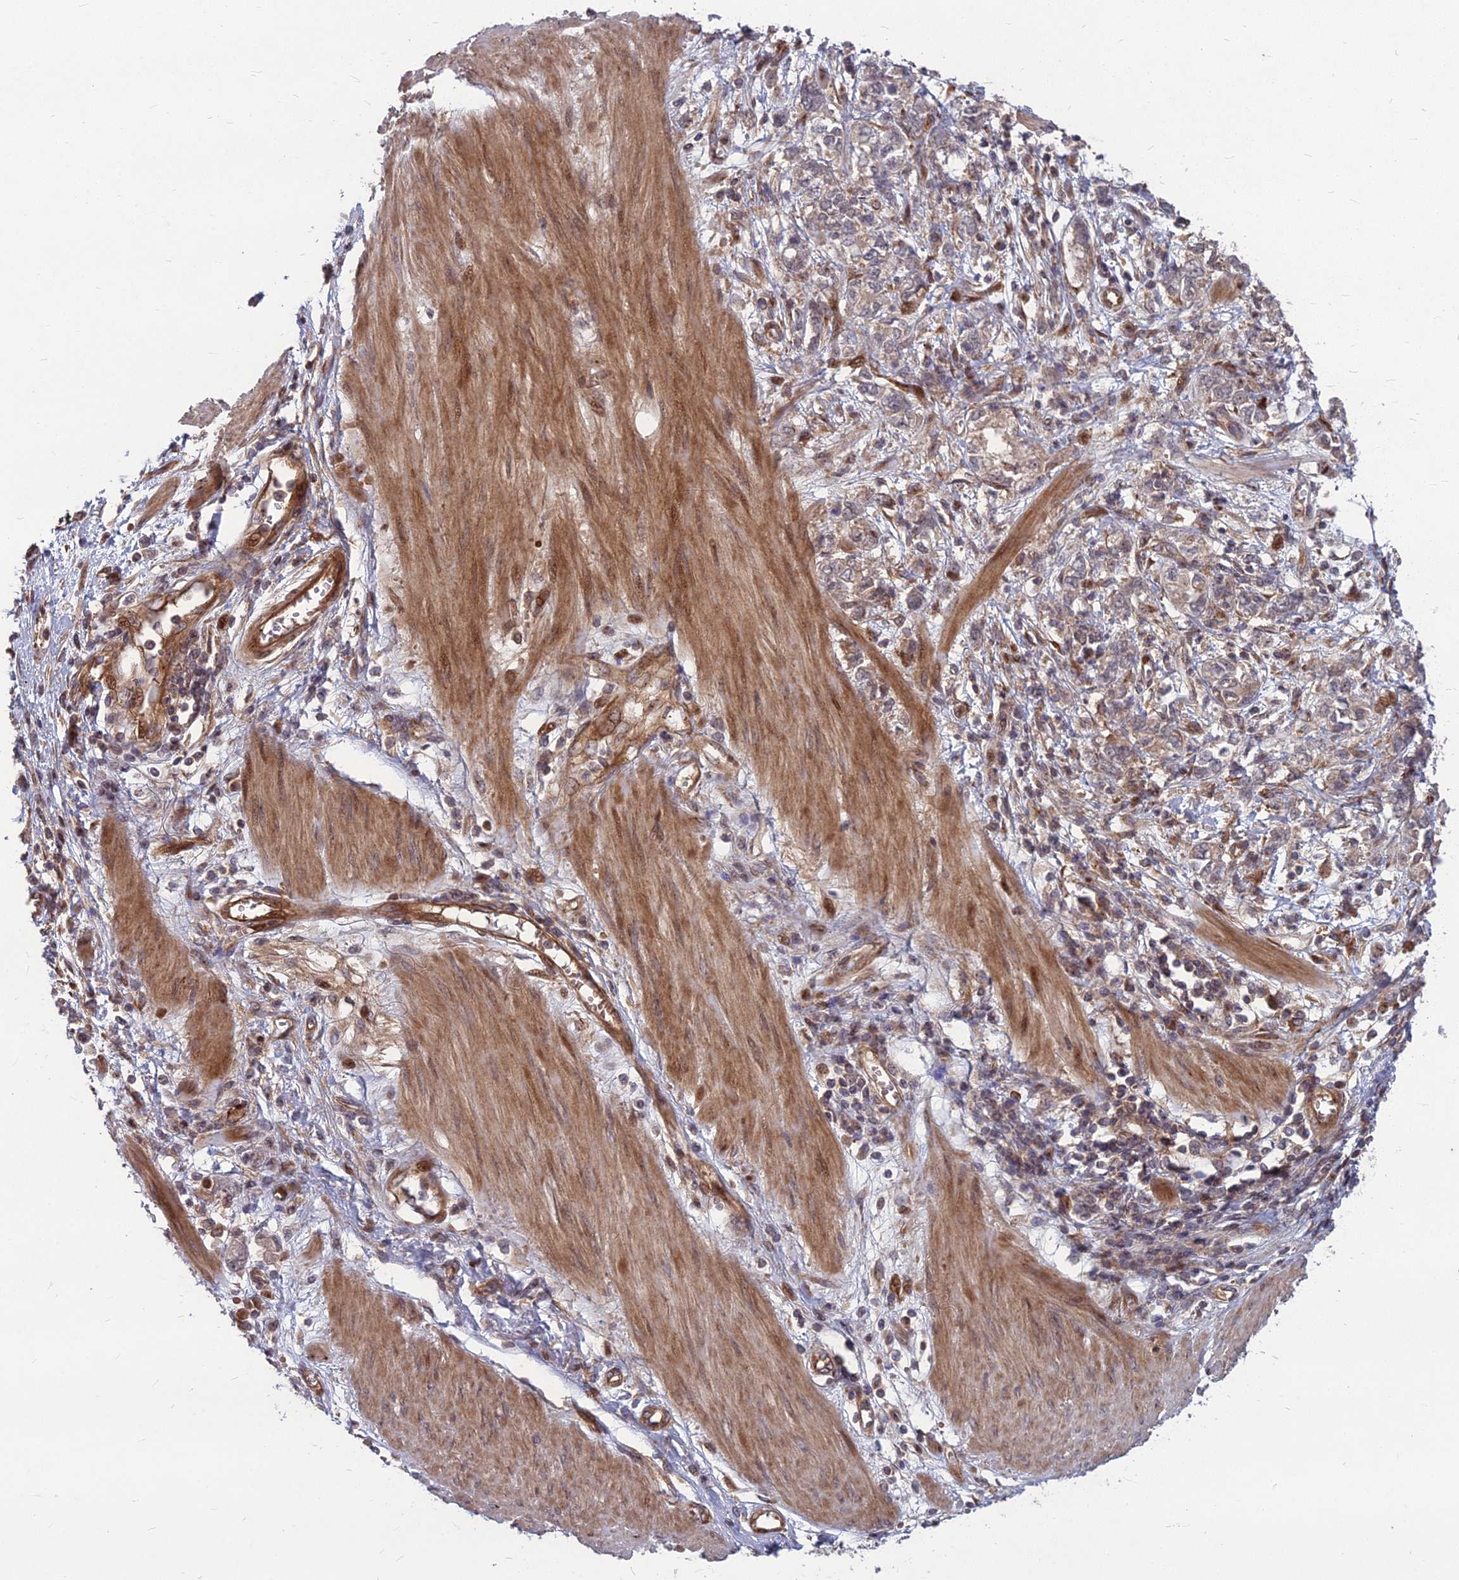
{"staining": {"intensity": "weak", "quantity": "<25%", "location": "cytoplasmic/membranous"}, "tissue": "stomach cancer", "cell_type": "Tumor cells", "image_type": "cancer", "snomed": [{"axis": "morphology", "description": "Adenocarcinoma, NOS"}, {"axis": "topography", "description": "Stomach"}], "caption": "A micrograph of stomach cancer stained for a protein displays no brown staining in tumor cells. The staining is performed using DAB (3,3'-diaminobenzidine) brown chromogen with nuclei counter-stained in using hematoxylin.", "gene": "MFSD8", "patient": {"sex": "female", "age": 76}}